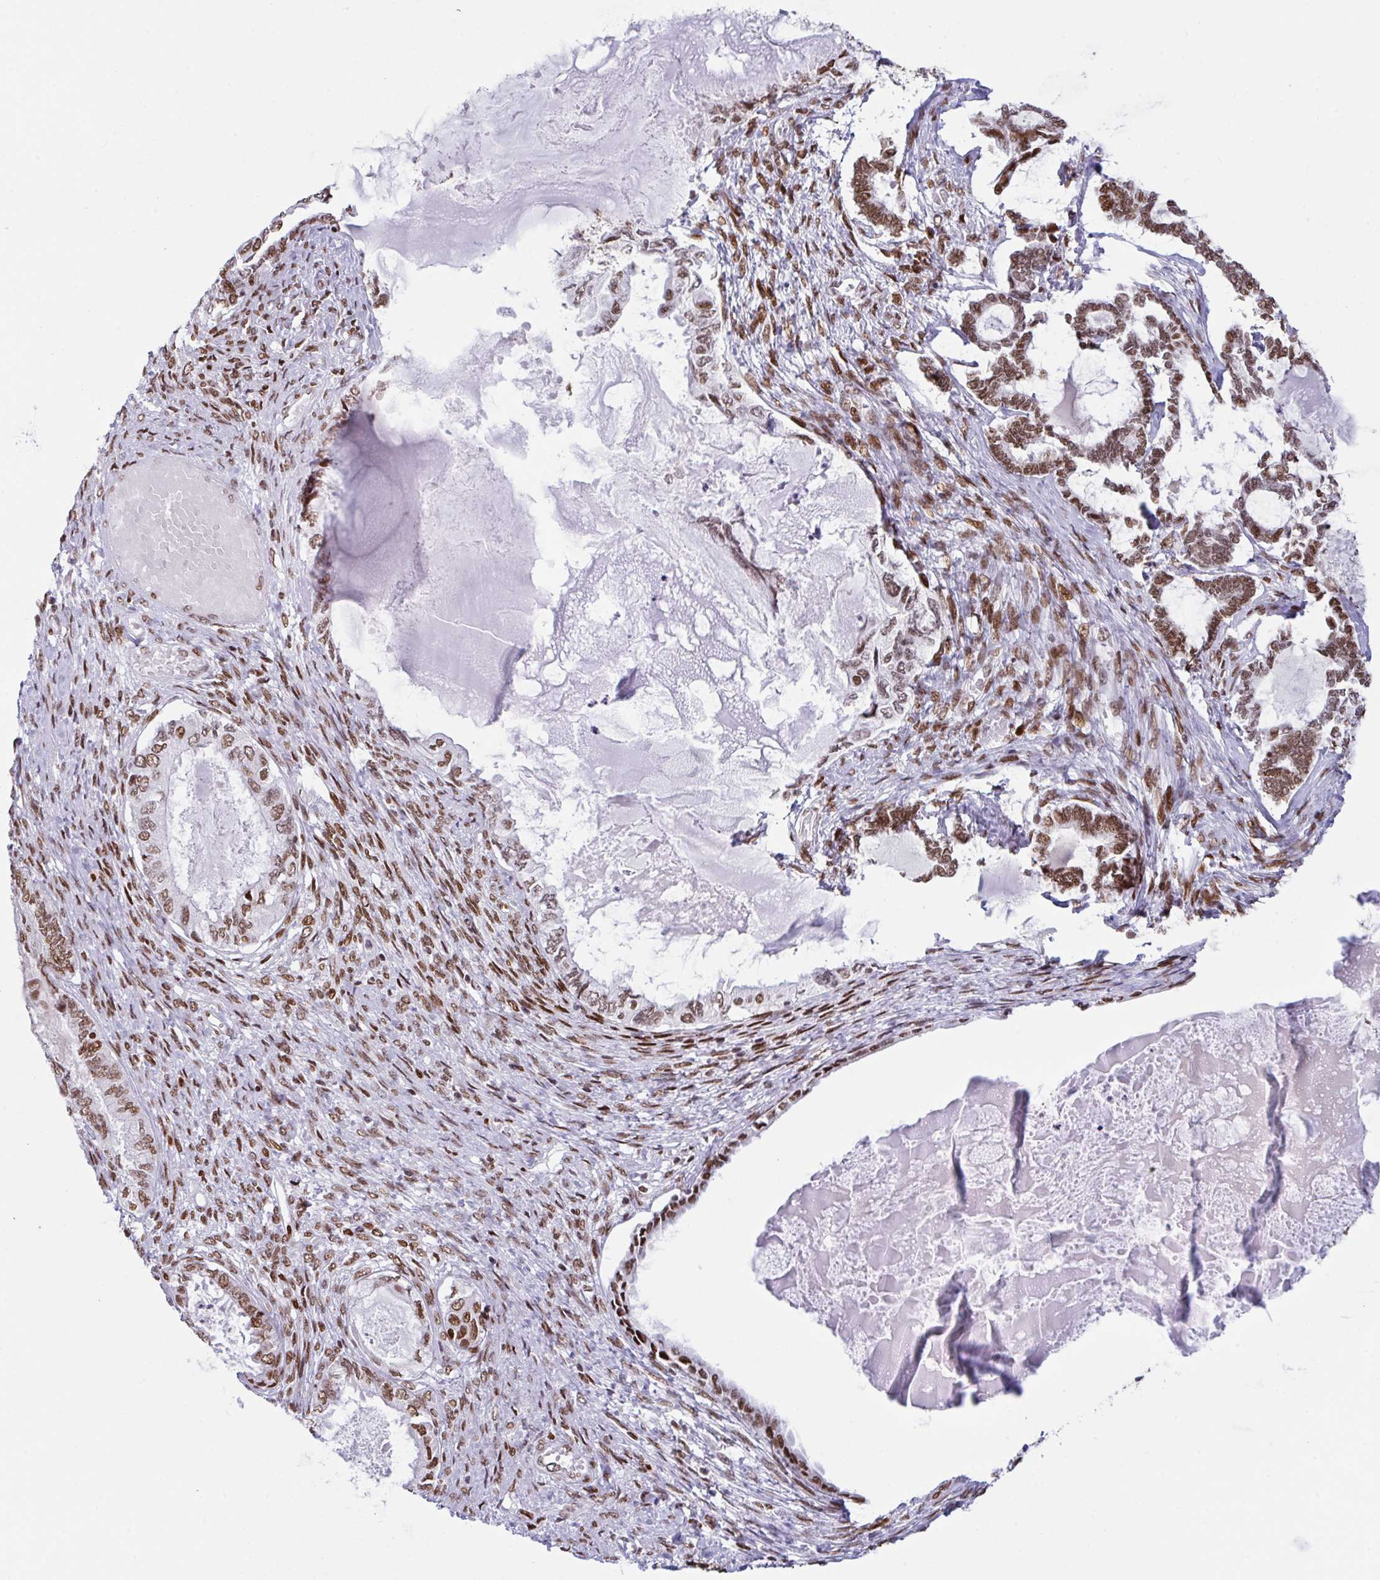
{"staining": {"intensity": "moderate", "quantity": ">75%", "location": "nuclear"}, "tissue": "ovarian cancer", "cell_type": "Tumor cells", "image_type": "cancer", "snomed": [{"axis": "morphology", "description": "Carcinoma, endometroid"}, {"axis": "topography", "description": "Ovary"}], "caption": "Ovarian cancer stained for a protein reveals moderate nuclear positivity in tumor cells. The staining was performed using DAB, with brown indicating positive protein expression. Nuclei are stained blue with hematoxylin.", "gene": "CLP1", "patient": {"sex": "female", "age": 70}}